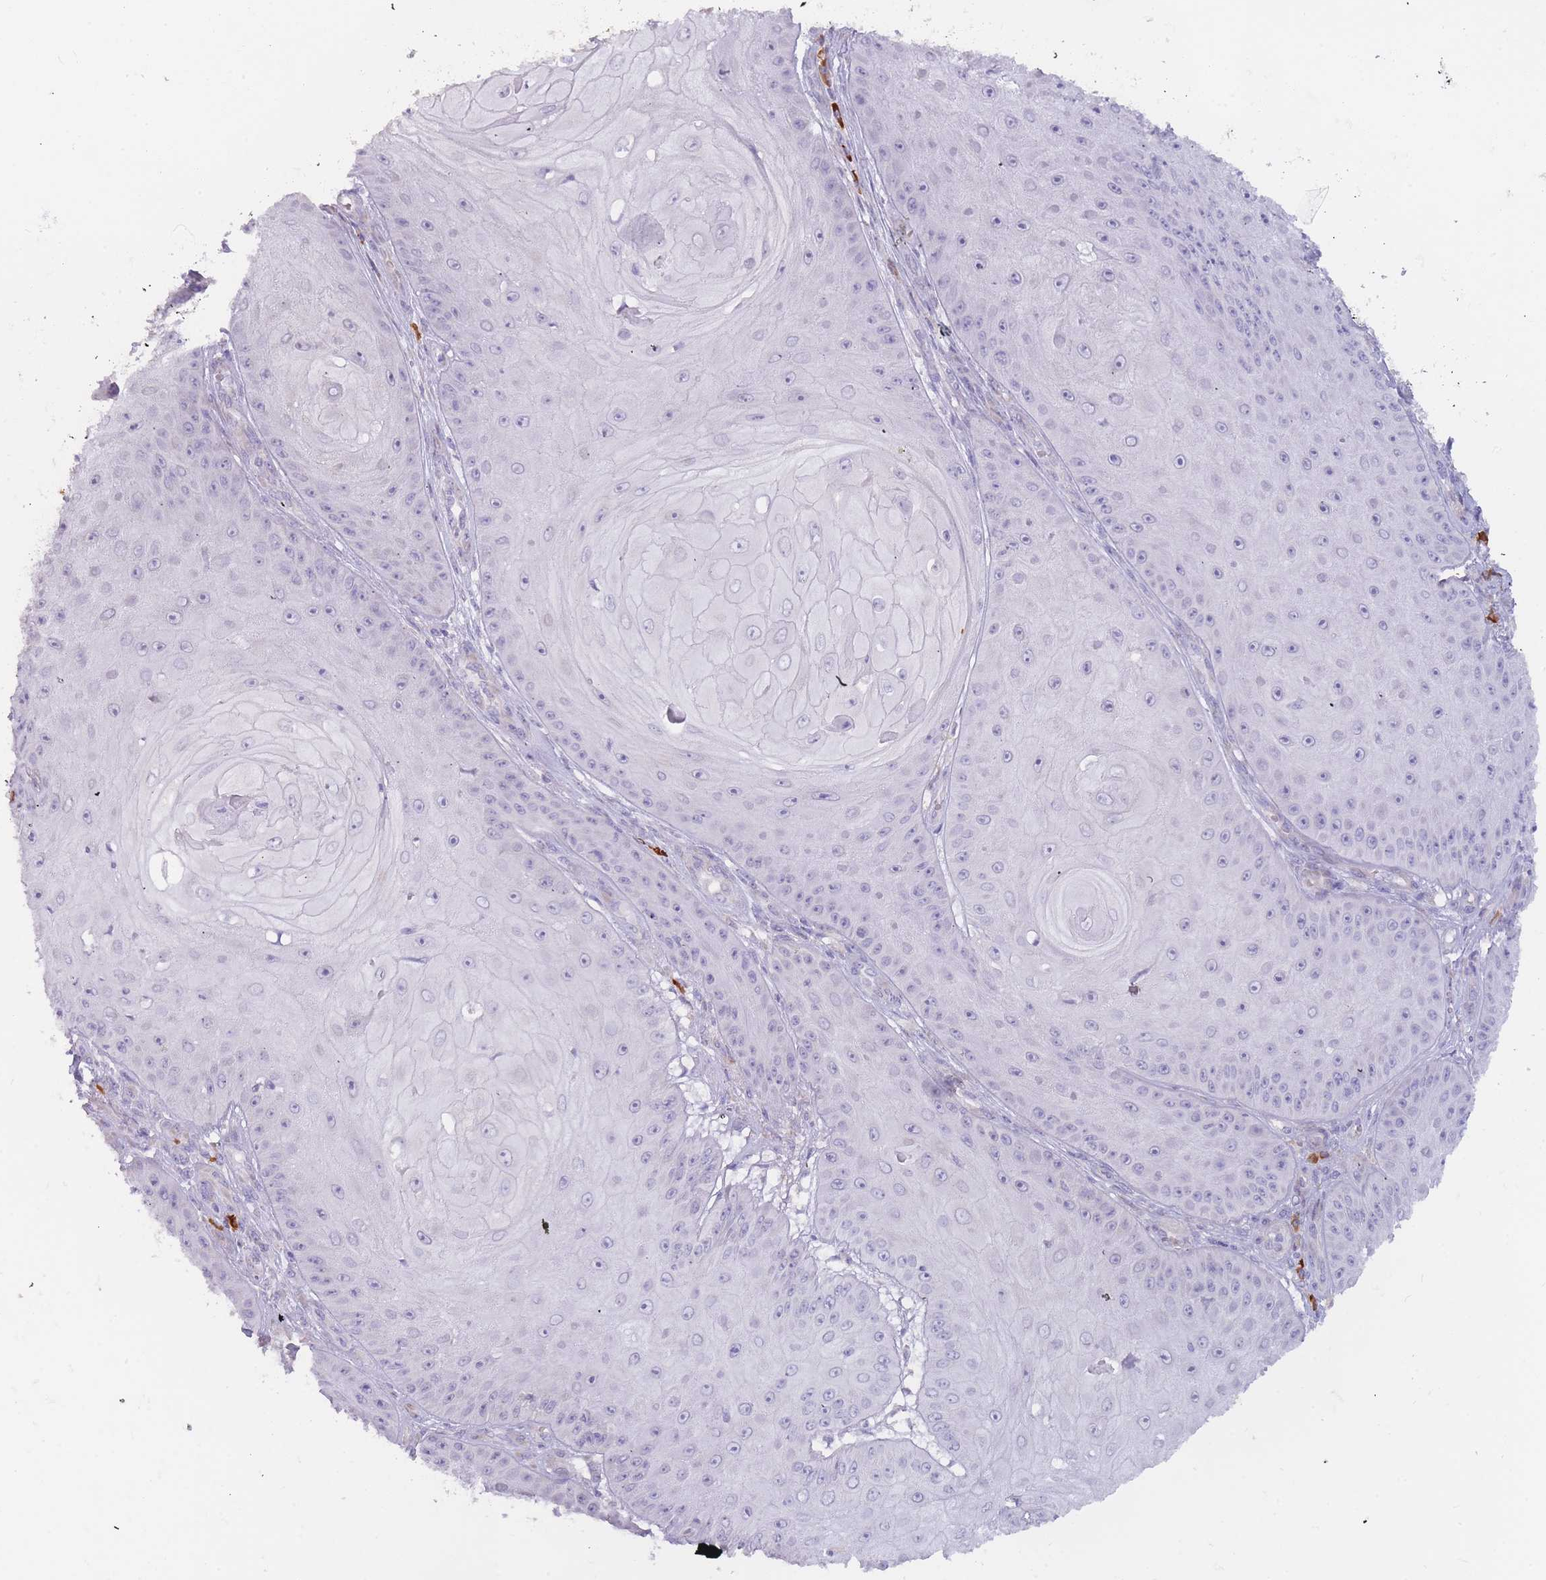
{"staining": {"intensity": "negative", "quantity": "none", "location": "none"}, "tissue": "skin cancer", "cell_type": "Tumor cells", "image_type": "cancer", "snomed": [{"axis": "morphology", "description": "Squamous cell carcinoma, NOS"}, {"axis": "topography", "description": "Skin"}], "caption": "Squamous cell carcinoma (skin) was stained to show a protein in brown. There is no significant staining in tumor cells. (DAB immunohistochemistry (IHC), high magnification).", "gene": "SLC35E4", "patient": {"sex": "male", "age": 70}}